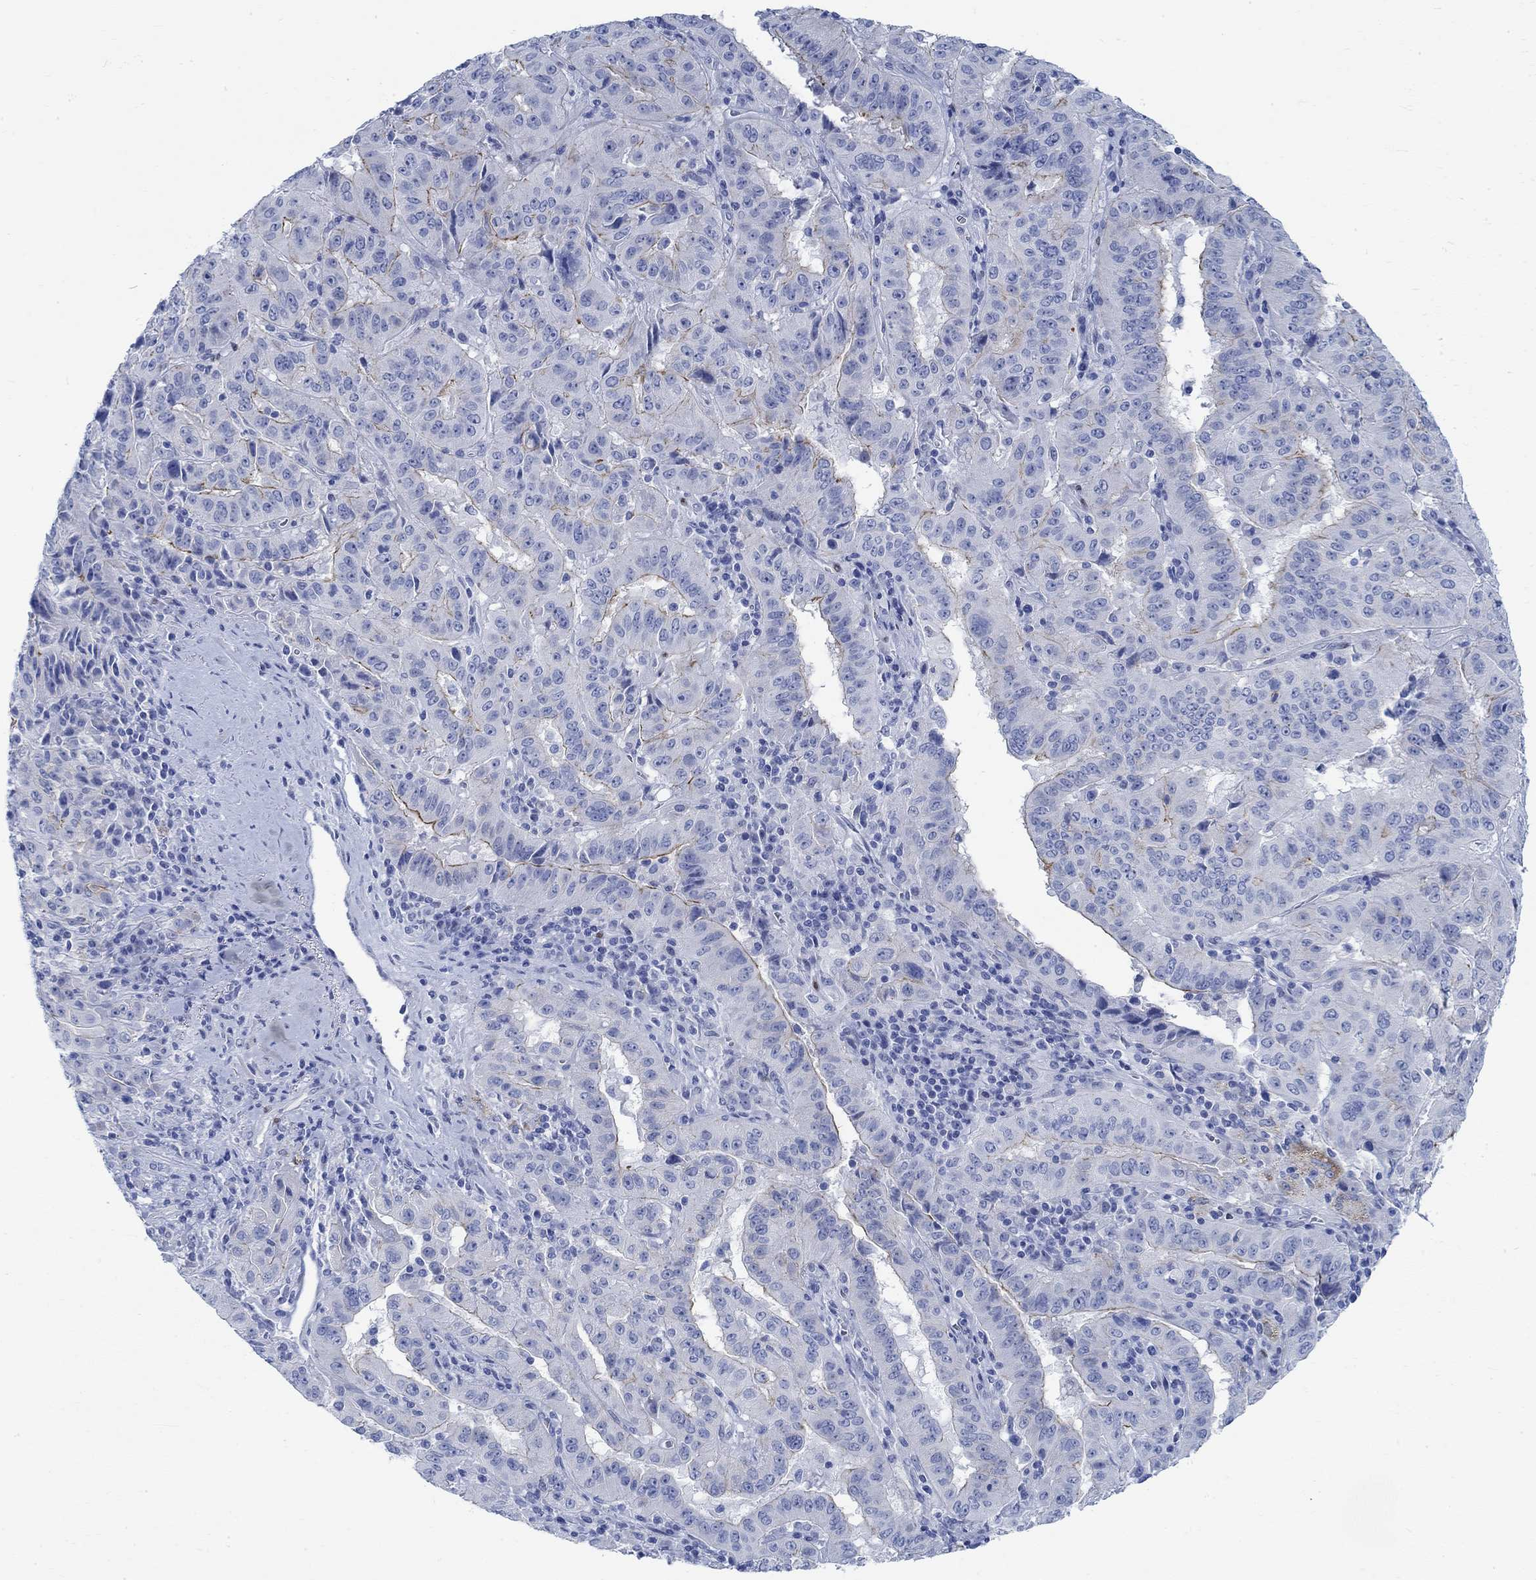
{"staining": {"intensity": "moderate", "quantity": "25%-75%", "location": "cytoplasmic/membranous"}, "tissue": "pancreatic cancer", "cell_type": "Tumor cells", "image_type": "cancer", "snomed": [{"axis": "morphology", "description": "Adenocarcinoma, NOS"}, {"axis": "topography", "description": "Pancreas"}], "caption": "This is an image of immunohistochemistry staining of pancreatic adenocarcinoma, which shows moderate staining in the cytoplasmic/membranous of tumor cells.", "gene": "RBM20", "patient": {"sex": "male", "age": 63}}